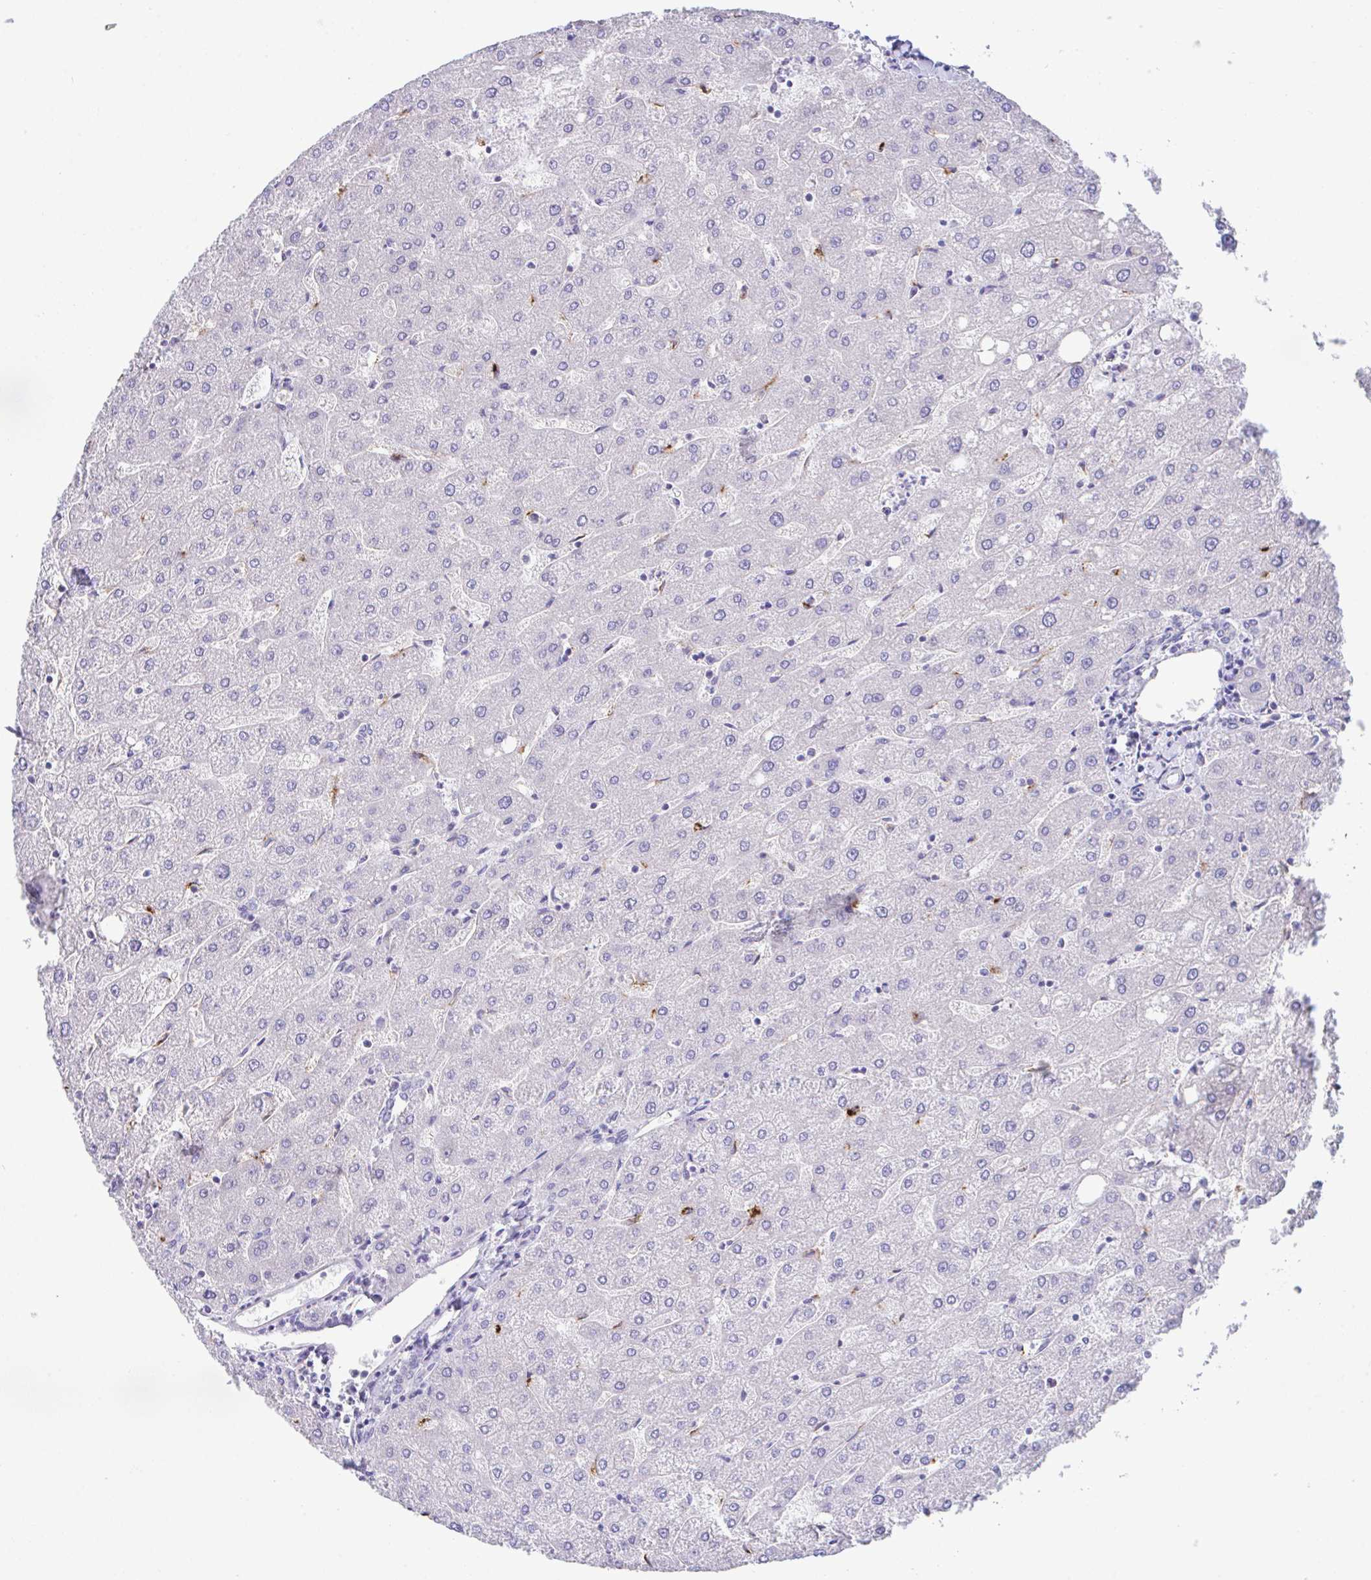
{"staining": {"intensity": "negative", "quantity": "none", "location": "none"}, "tissue": "liver", "cell_type": "Cholangiocytes", "image_type": "normal", "snomed": [{"axis": "morphology", "description": "Normal tissue, NOS"}, {"axis": "topography", "description": "Liver"}], "caption": "Immunohistochemistry (IHC) of benign liver exhibits no positivity in cholangiocytes. Nuclei are stained in blue.", "gene": "HACD4", "patient": {"sex": "male", "age": 67}}